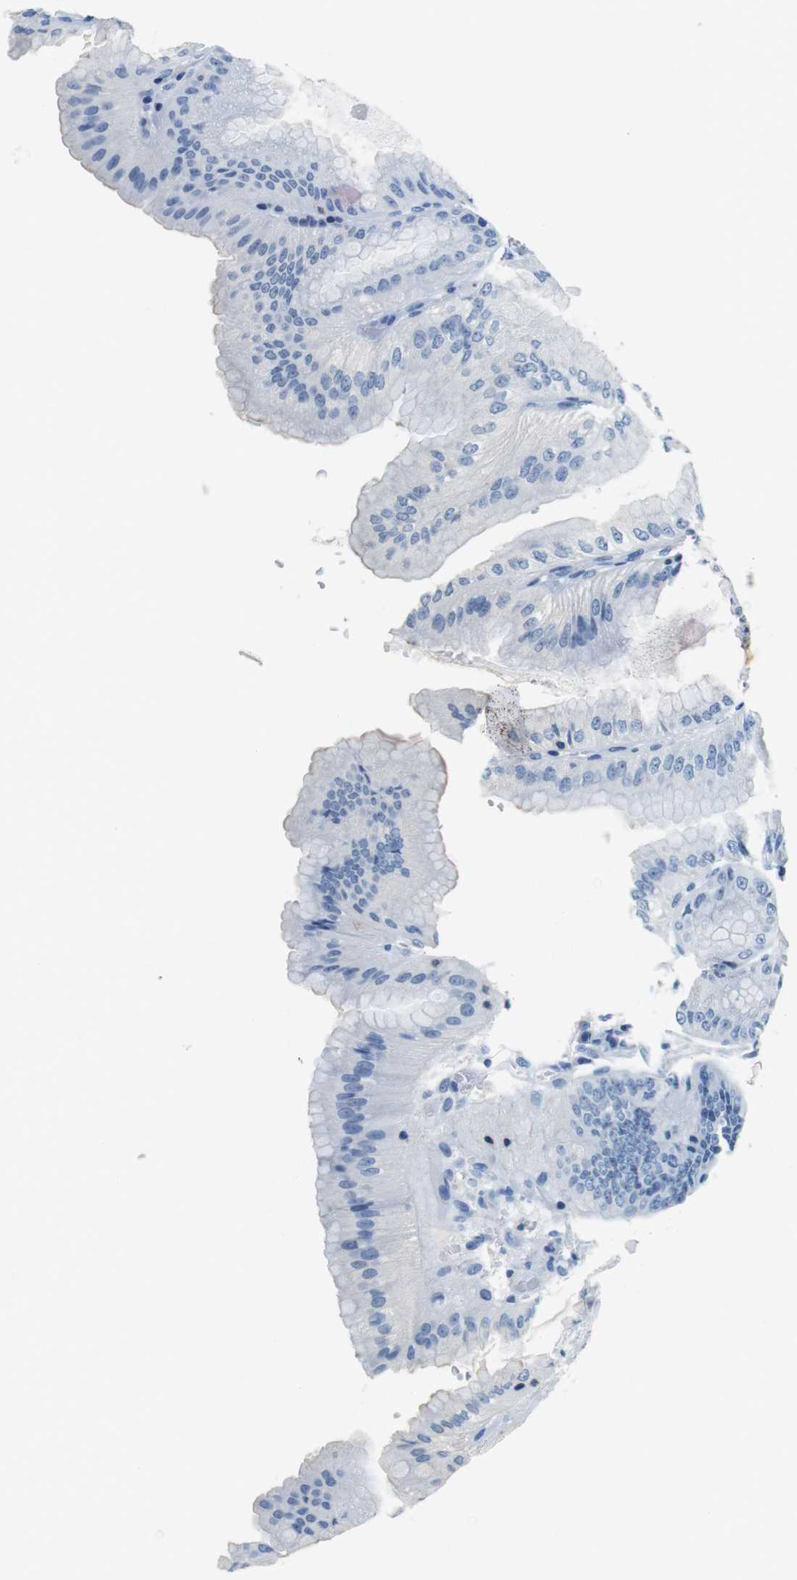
{"staining": {"intensity": "weak", "quantity": "<25%", "location": "cytoplasmic/membranous"}, "tissue": "stomach", "cell_type": "Glandular cells", "image_type": "normal", "snomed": [{"axis": "morphology", "description": "Normal tissue, NOS"}, {"axis": "topography", "description": "Stomach, lower"}], "caption": "A photomicrograph of stomach stained for a protein displays no brown staining in glandular cells.", "gene": "LAT", "patient": {"sex": "male", "age": 71}}